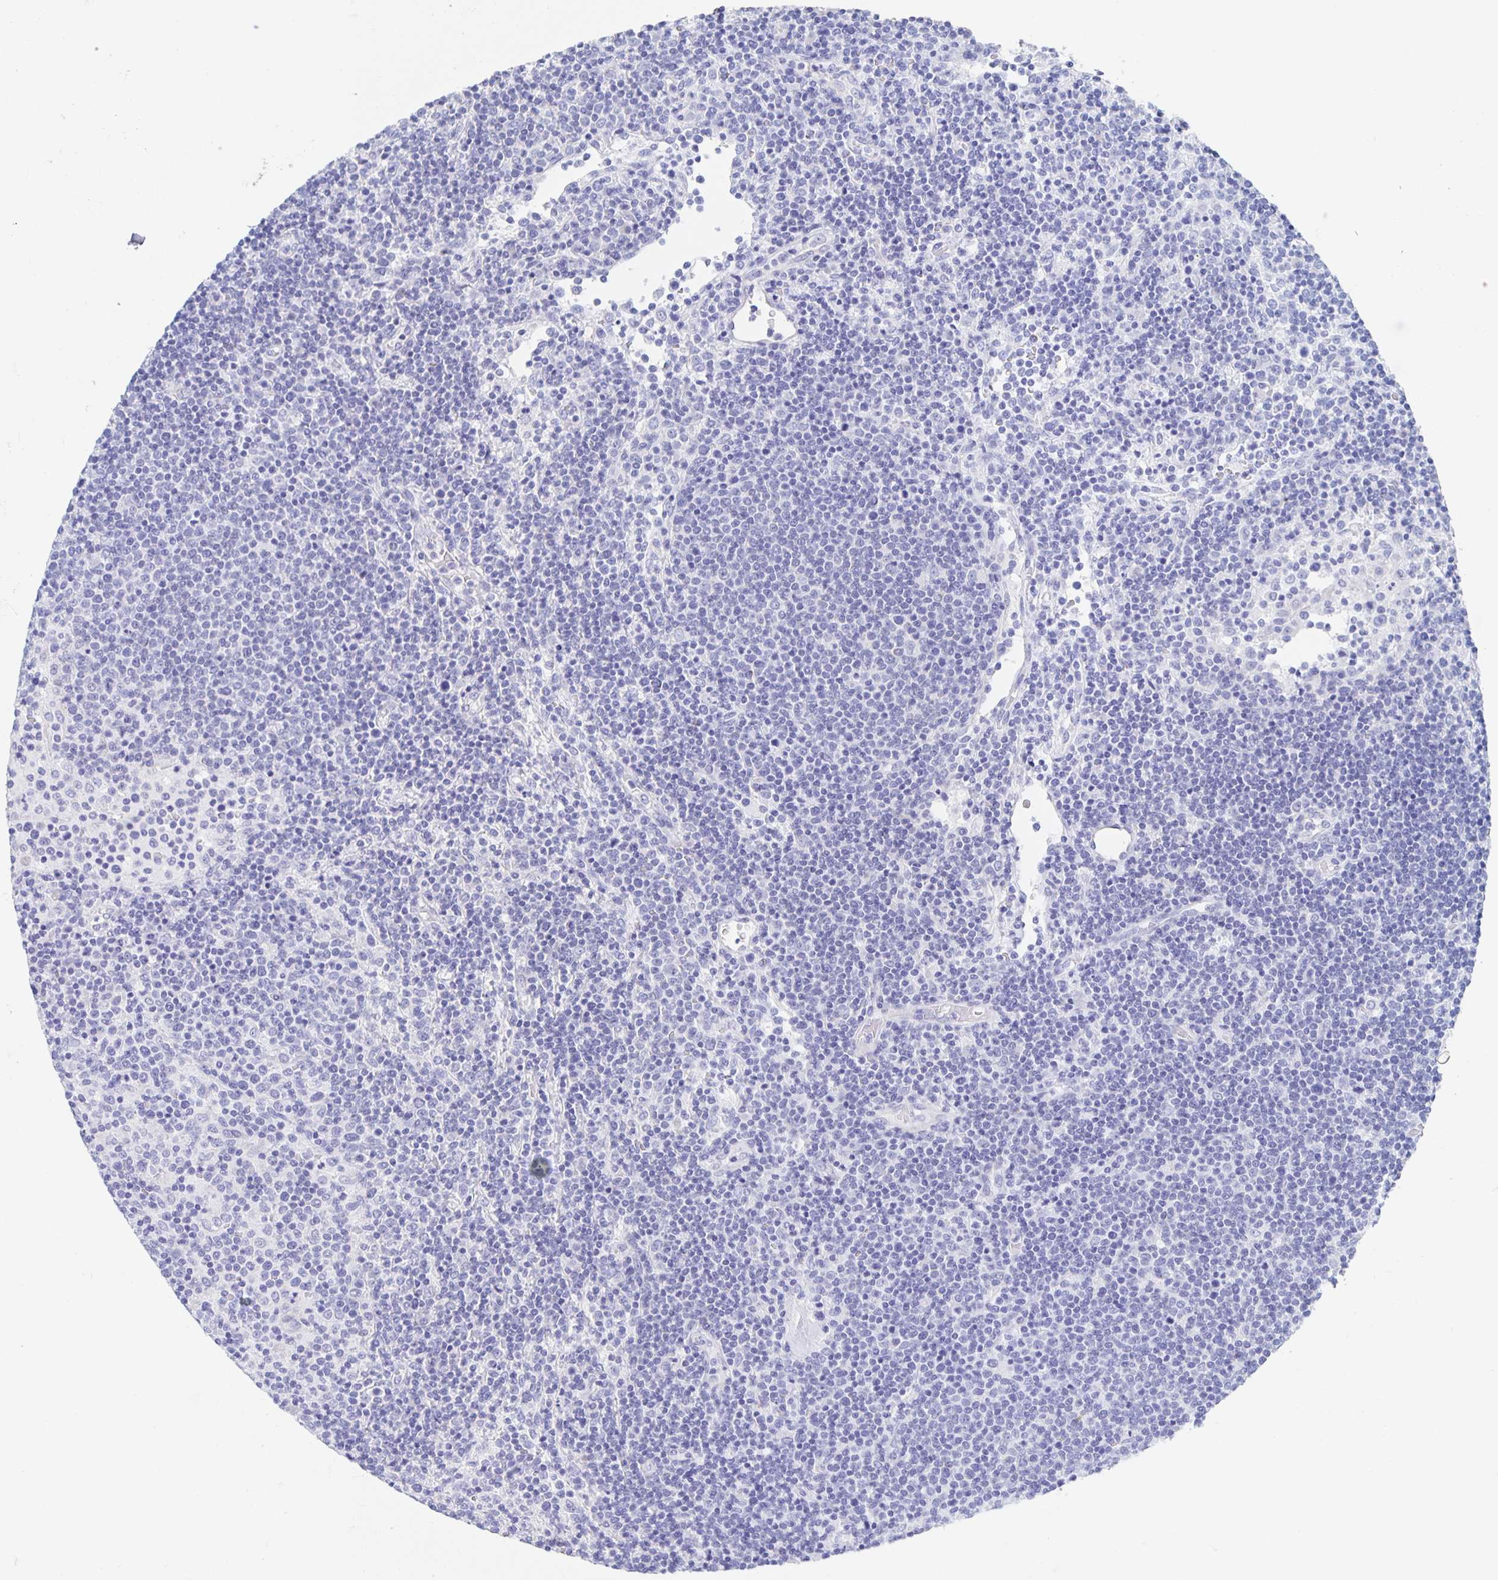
{"staining": {"intensity": "negative", "quantity": "none", "location": "none"}, "tissue": "lymphoma", "cell_type": "Tumor cells", "image_type": "cancer", "snomed": [{"axis": "morphology", "description": "Malignant lymphoma, non-Hodgkin's type, High grade"}, {"axis": "topography", "description": "Lymph node"}], "caption": "This is a histopathology image of IHC staining of lymphoma, which shows no staining in tumor cells.", "gene": "DMBT1", "patient": {"sex": "male", "age": 61}}